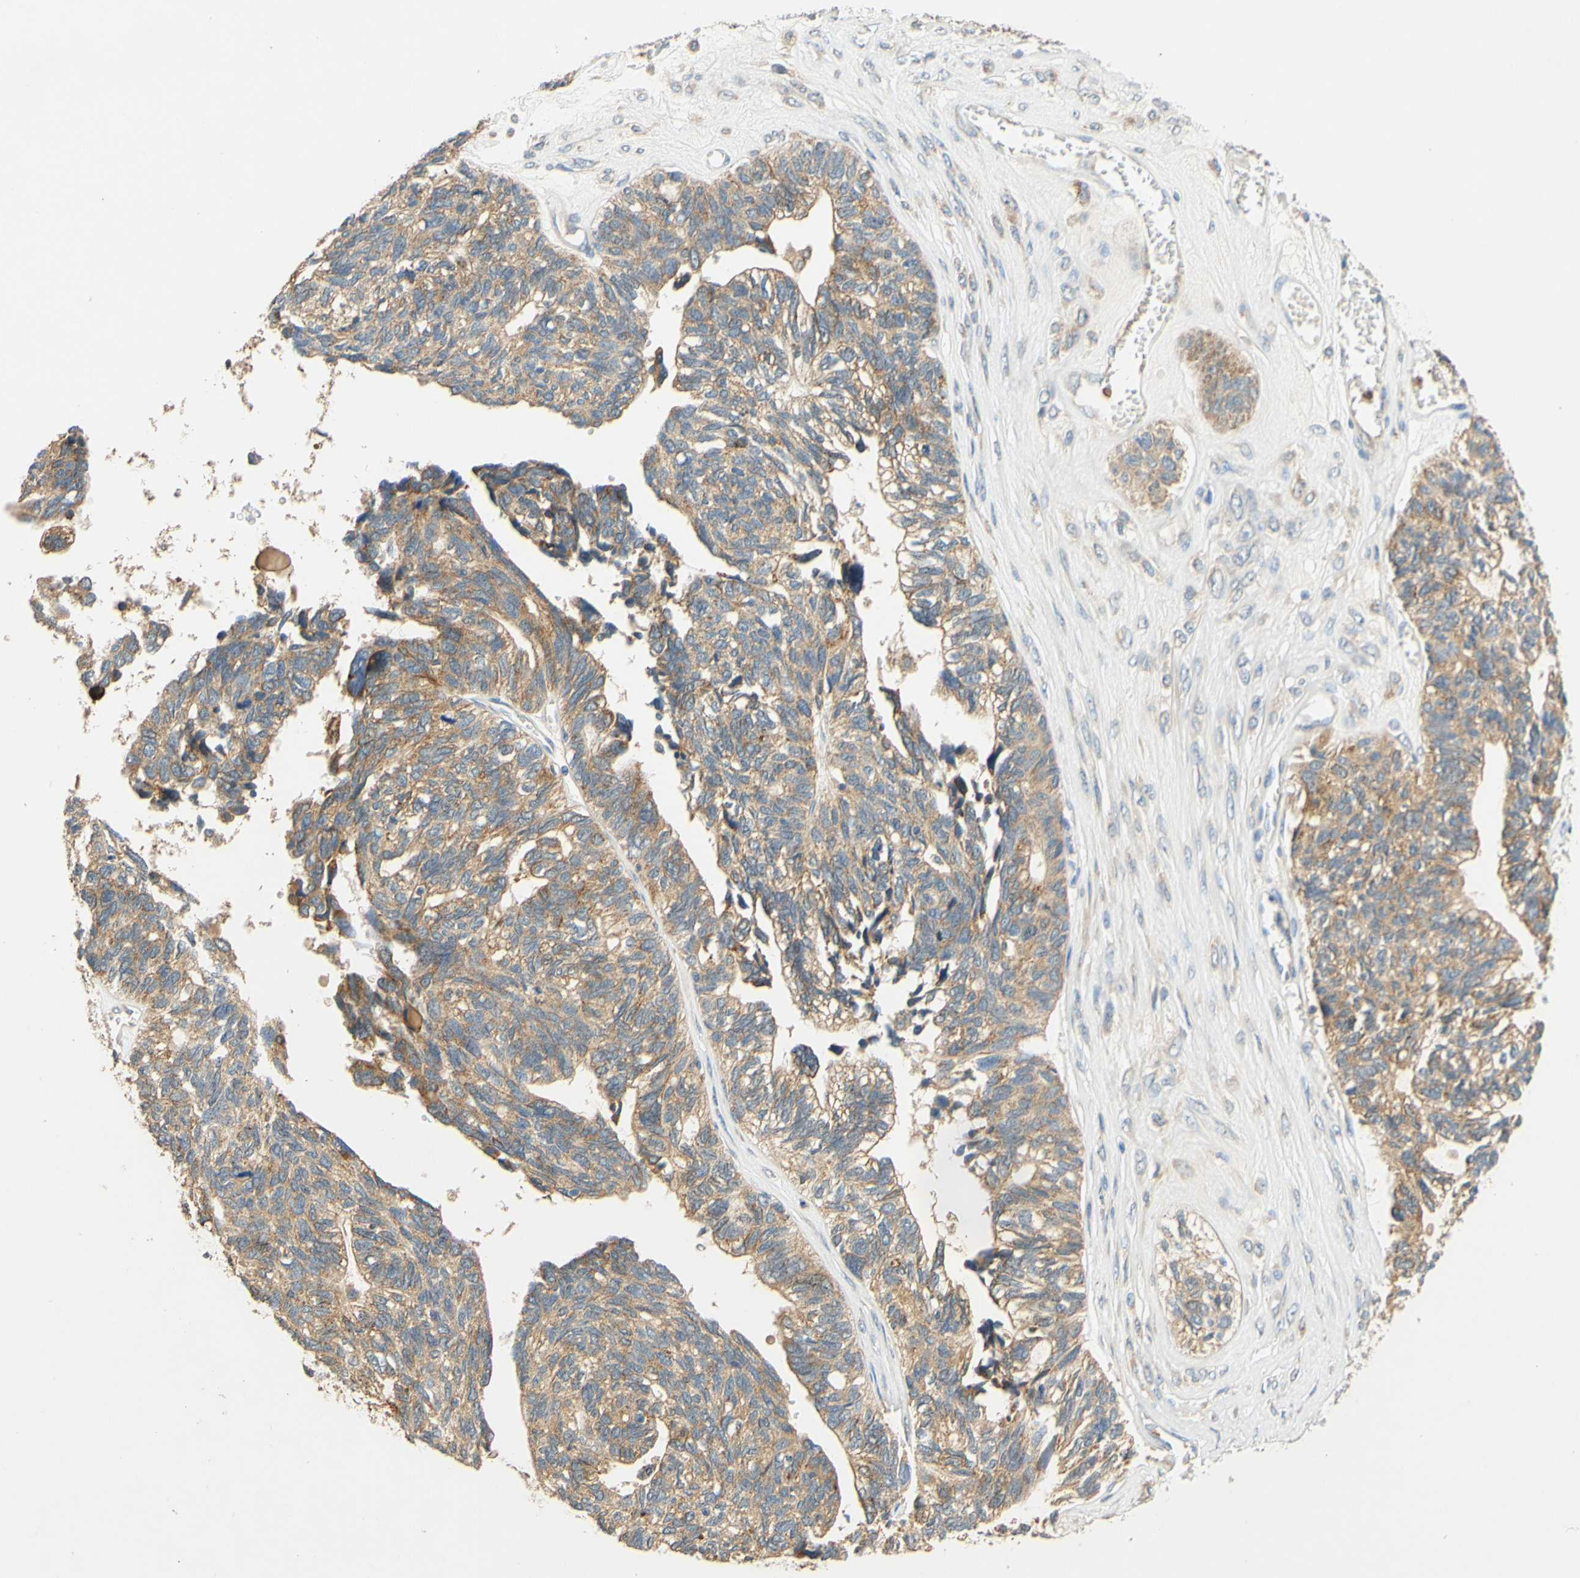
{"staining": {"intensity": "moderate", "quantity": ">75%", "location": "cytoplasmic/membranous"}, "tissue": "ovarian cancer", "cell_type": "Tumor cells", "image_type": "cancer", "snomed": [{"axis": "morphology", "description": "Cystadenocarcinoma, serous, NOS"}, {"axis": "topography", "description": "Ovary"}], "caption": "Immunohistochemistry staining of ovarian serous cystadenocarcinoma, which shows medium levels of moderate cytoplasmic/membranous expression in approximately >75% of tumor cells indicating moderate cytoplasmic/membranous protein expression. The staining was performed using DAB (3,3'-diaminobenzidine) (brown) for protein detection and nuclei were counterstained in hematoxylin (blue).", "gene": "ENTREP2", "patient": {"sex": "female", "age": 79}}